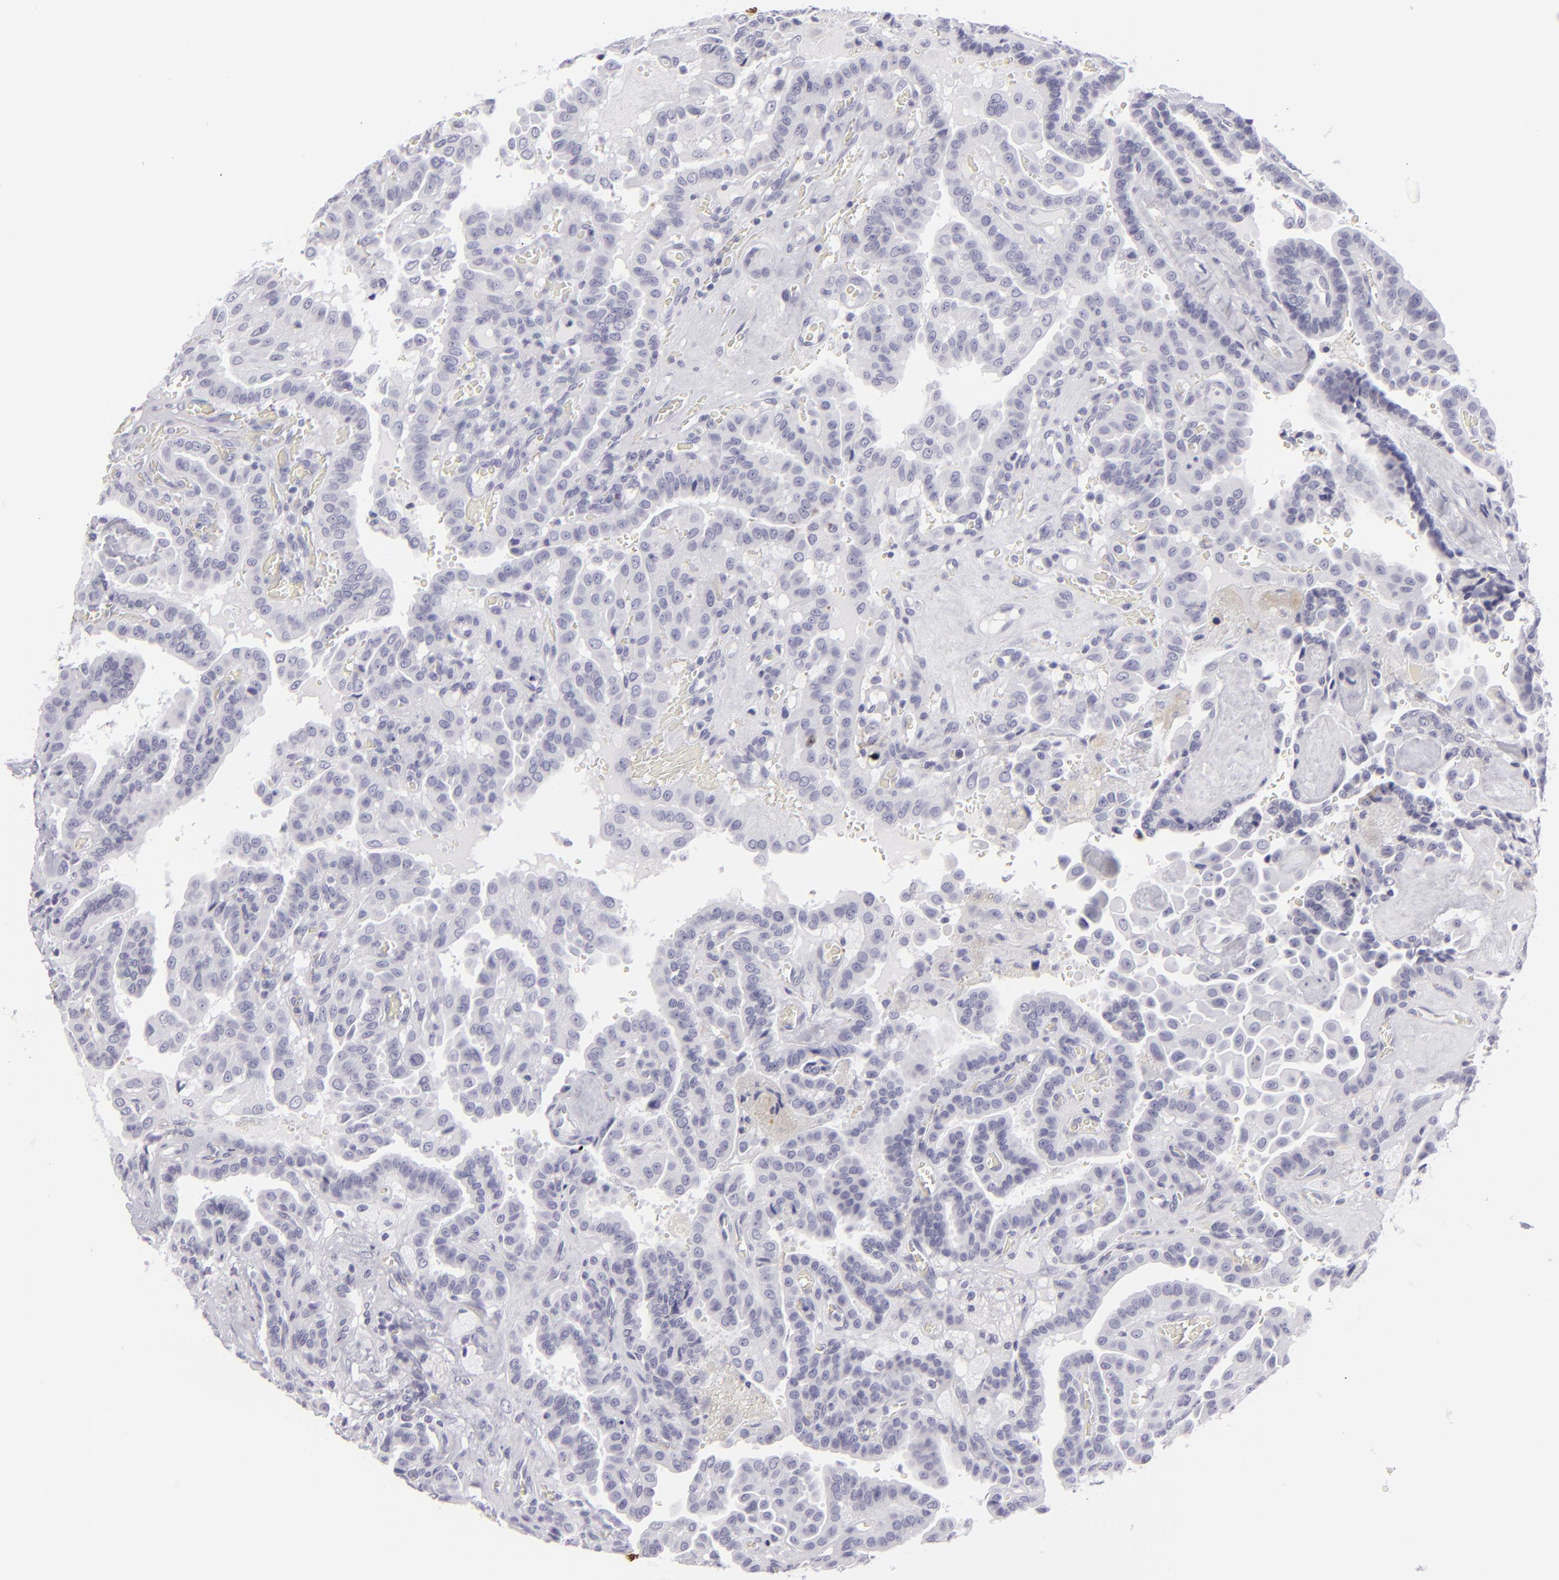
{"staining": {"intensity": "negative", "quantity": "none", "location": "none"}, "tissue": "thyroid cancer", "cell_type": "Tumor cells", "image_type": "cancer", "snomed": [{"axis": "morphology", "description": "Papillary adenocarcinoma, NOS"}, {"axis": "topography", "description": "Thyroid gland"}], "caption": "Immunohistochemistry image of human papillary adenocarcinoma (thyroid) stained for a protein (brown), which displays no staining in tumor cells. (DAB (3,3'-diaminobenzidine) immunohistochemistry, high magnification).", "gene": "KRT1", "patient": {"sex": "male", "age": 87}}